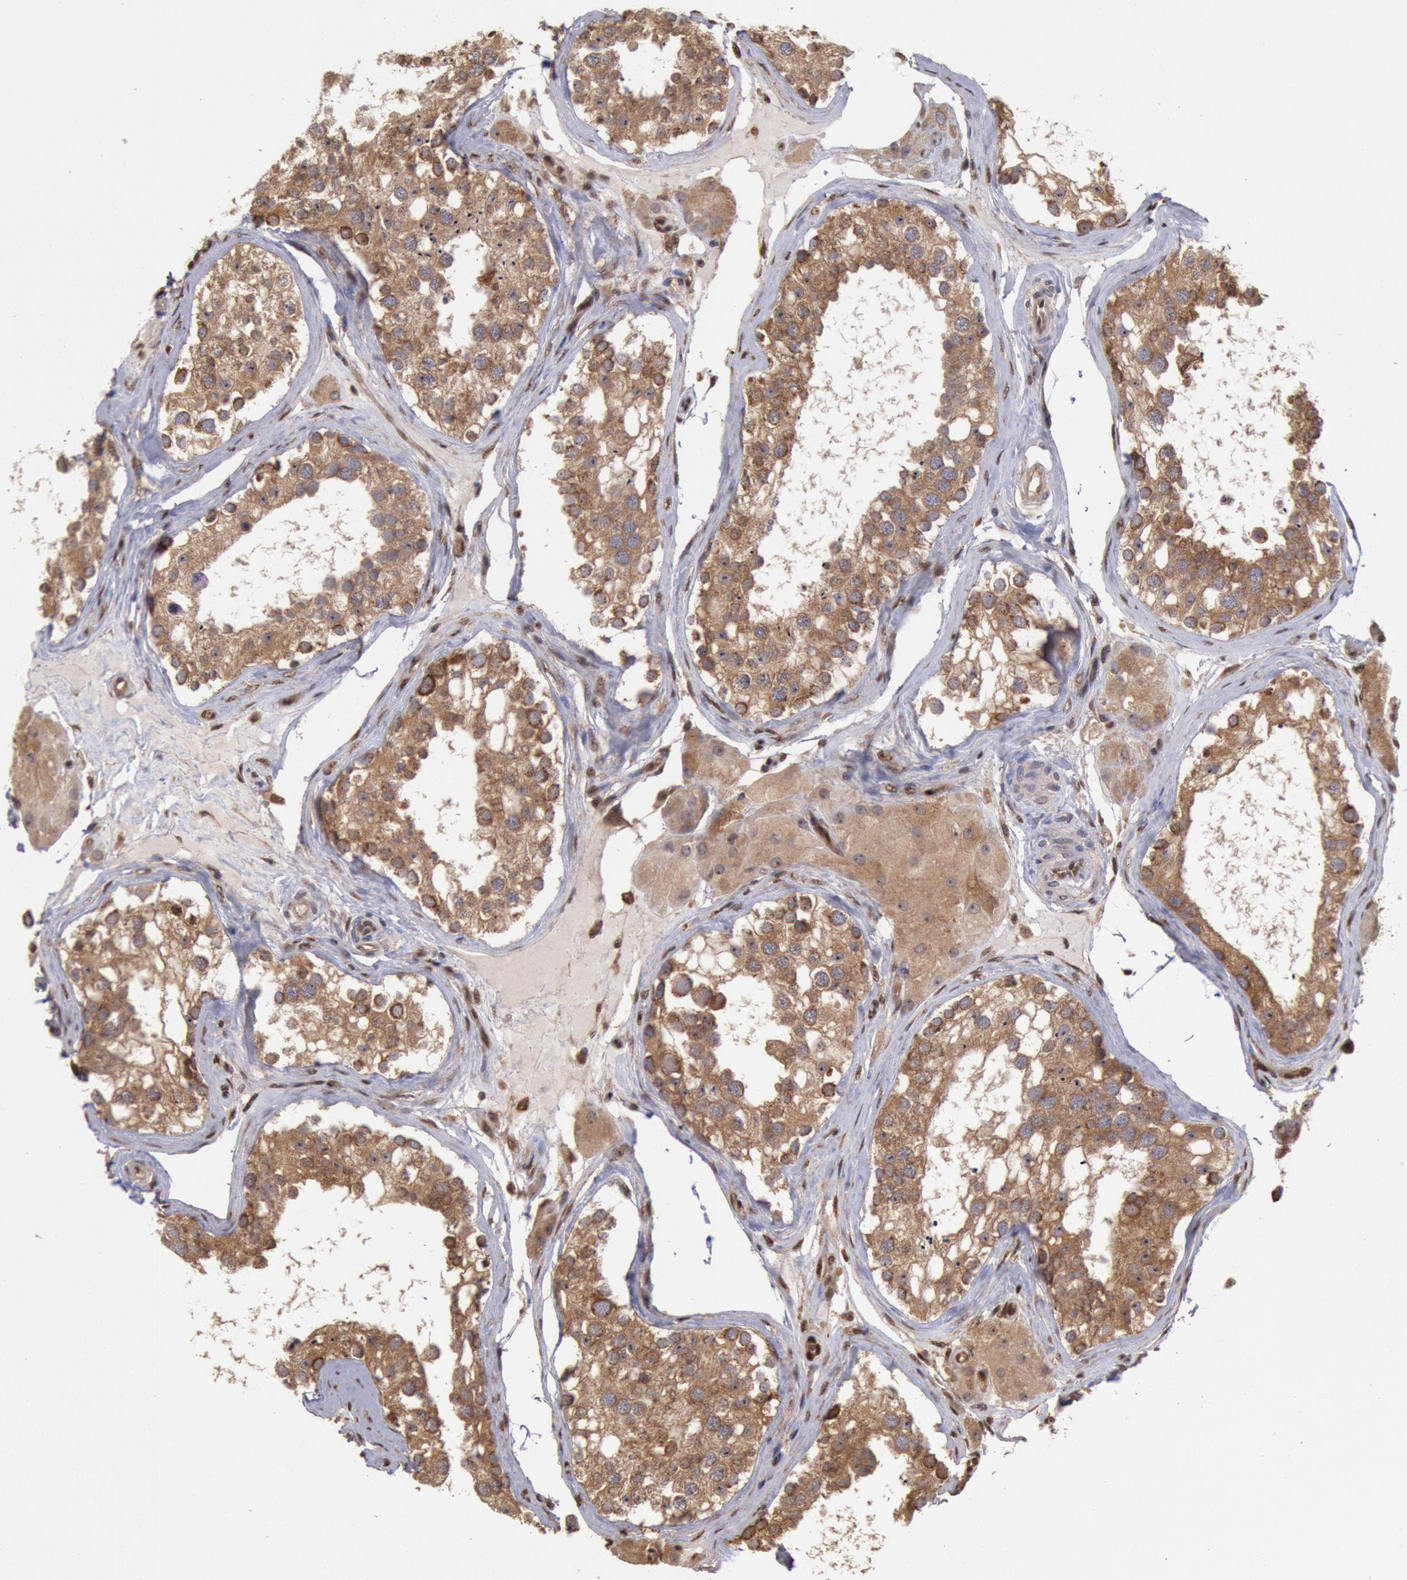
{"staining": {"intensity": "moderate", "quantity": ">75%", "location": "cytoplasmic/membranous"}, "tissue": "testis", "cell_type": "Cells in seminiferous ducts", "image_type": "normal", "snomed": [{"axis": "morphology", "description": "Normal tissue, NOS"}, {"axis": "topography", "description": "Testis"}], "caption": "DAB (3,3'-diaminobenzidine) immunohistochemical staining of benign human testis exhibits moderate cytoplasmic/membranous protein expression in about >75% of cells in seminiferous ducts.", "gene": "STX17", "patient": {"sex": "male", "age": 68}}